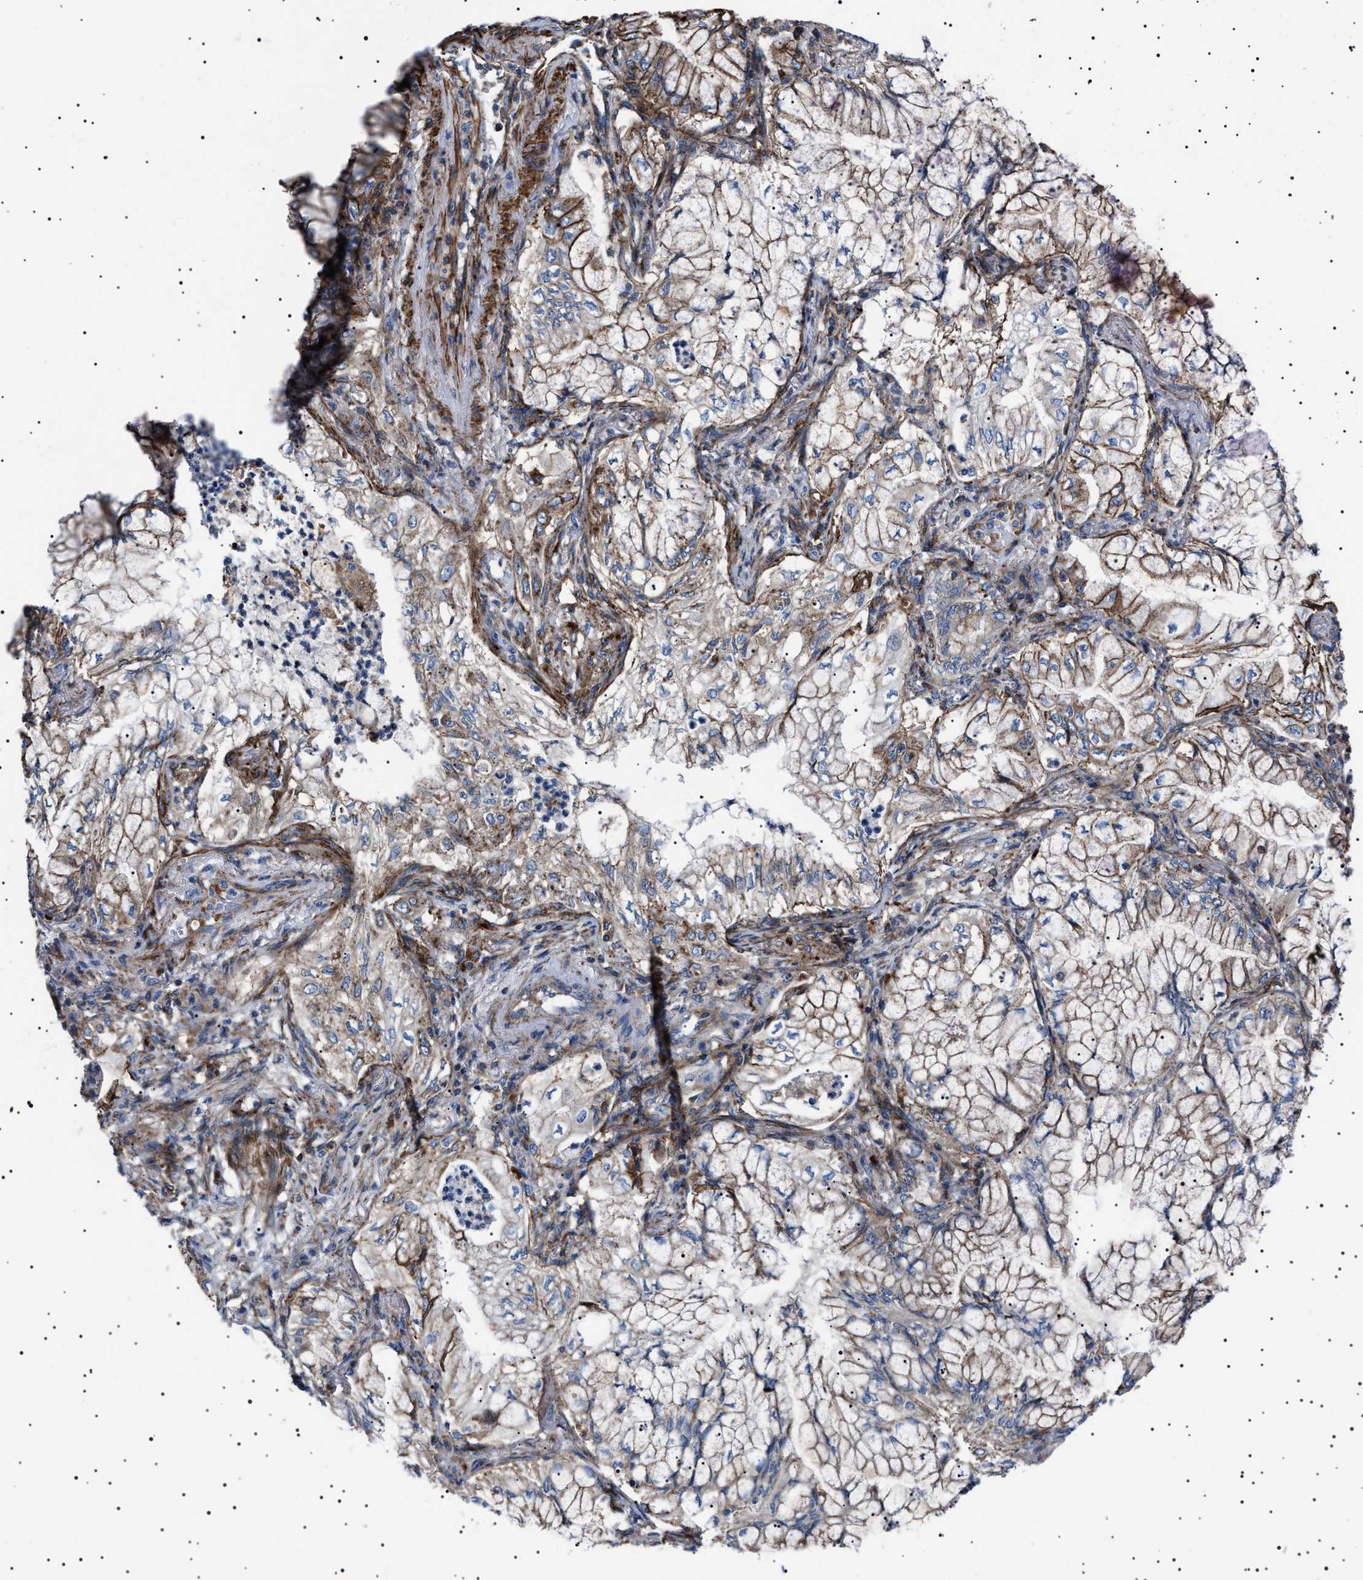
{"staining": {"intensity": "weak", "quantity": "25%-75%", "location": "cytoplasmic/membranous"}, "tissue": "lung cancer", "cell_type": "Tumor cells", "image_type": "cancer", "snomed": [{"axis": "morphology", "description": "Adenocarcinoma, NOS"}, {"axis": "topography", "description": "Lung"}], "caption": "Immunohistochemical staining of human lung cancer demonstrates low levels of weak cytoplasmic/membranous positivity in about 25%-75% of tumor cells. The staining was performed using DAB, with brown indicating positive protein expression. Nuclei are stained blue with hematoxylin.", "gene": "NEU1", "patient": {"sex": "female", "age": 70}}